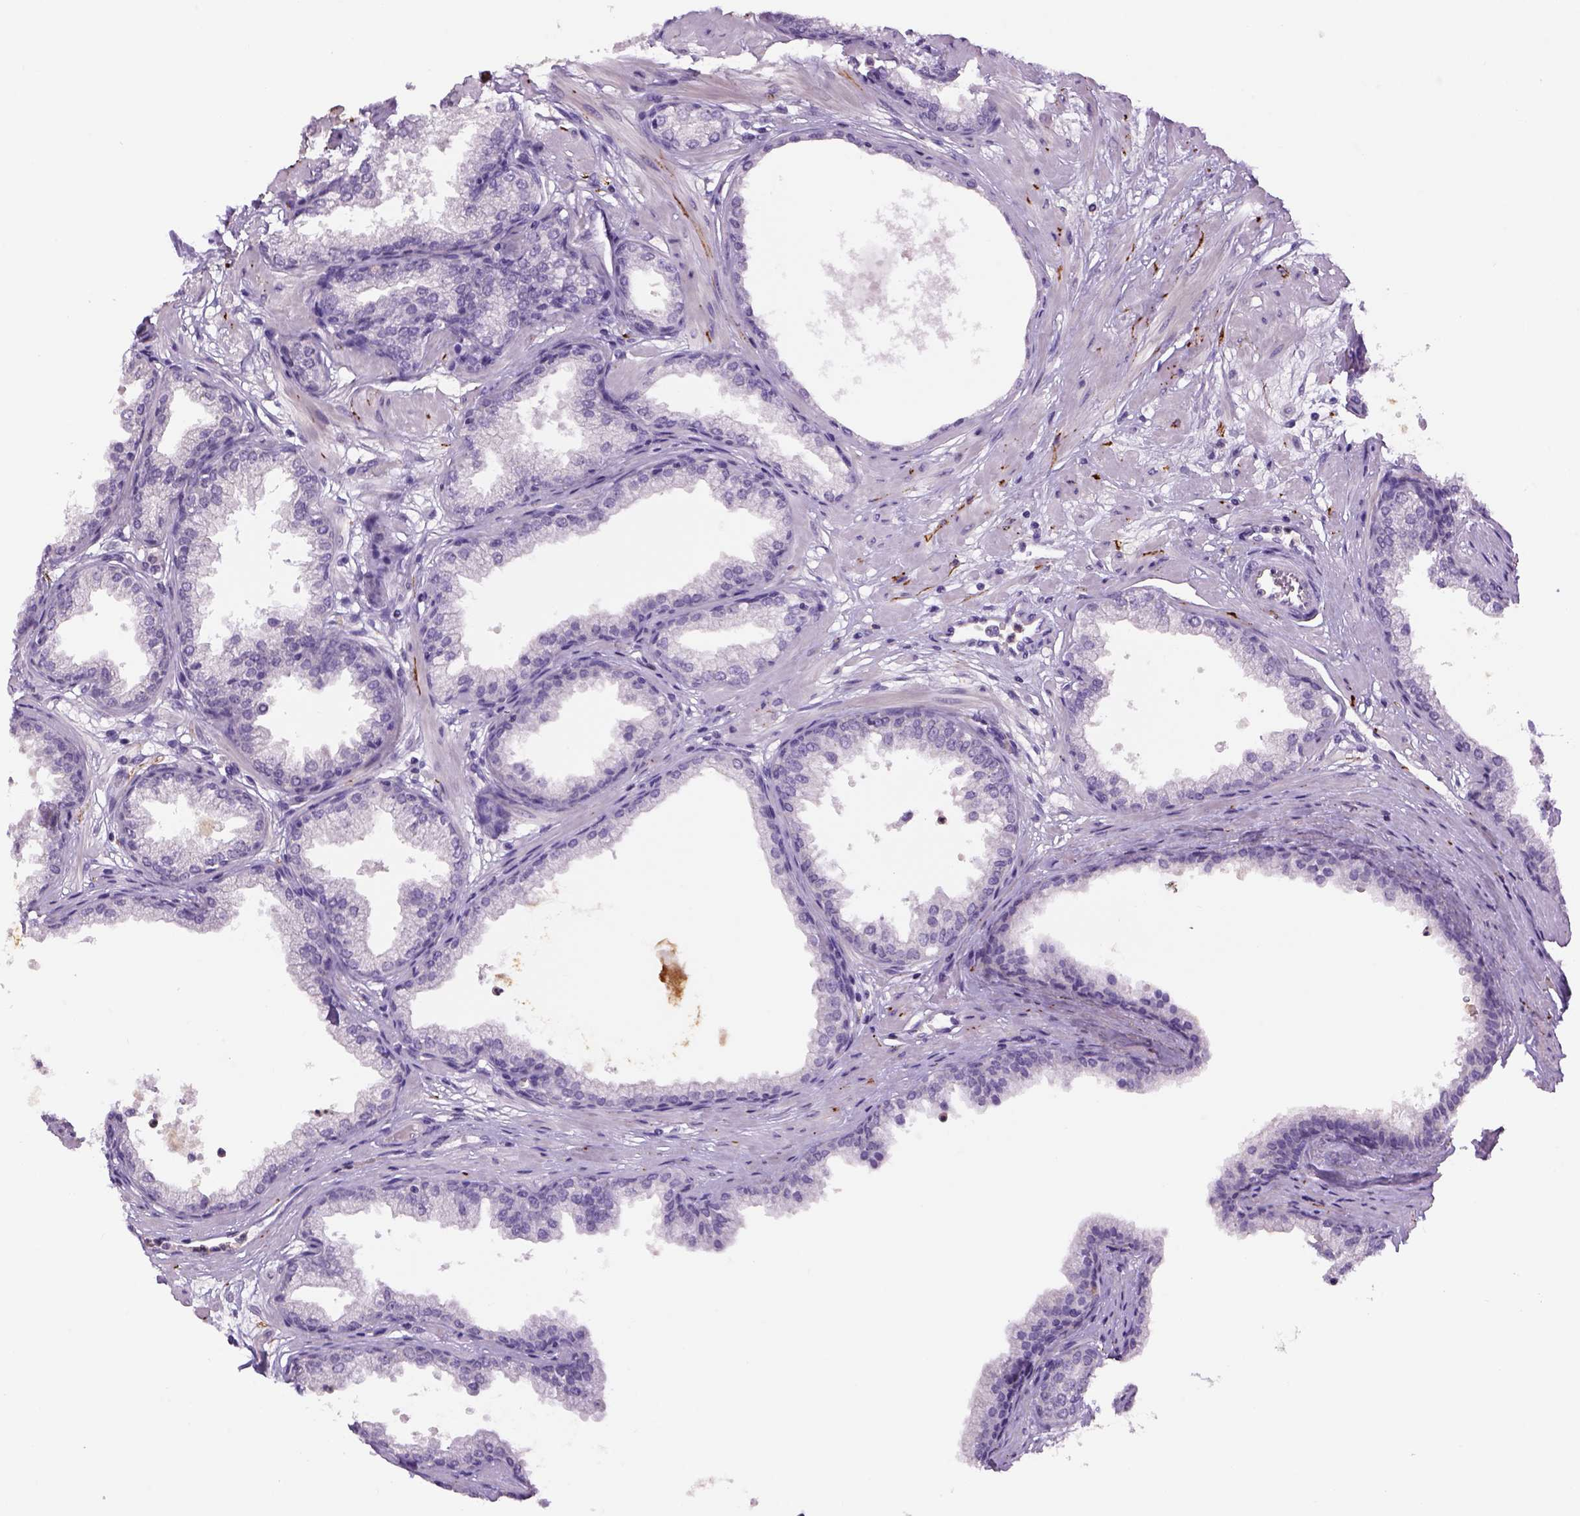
{"staining": {"intensity": "negative", "quantity": "none", "location": "none"}, "tissue": "prostate", "cell_type": "Glandular cells", "image_type": "normal", "snomed": [{"axis": "morphology", "description": "Normal tissue, NOS"}, {"axis": "topography", "description": "Prostate"}], "caption": "Image shows no significant protein expression in glandular cells of unremarkable prostate. (DAB (3,3'-diaminobenzidine) IHC with hematoxylin counter stain).", "gene": "DBH", "patient": {"sex": "male", "age": 37}}